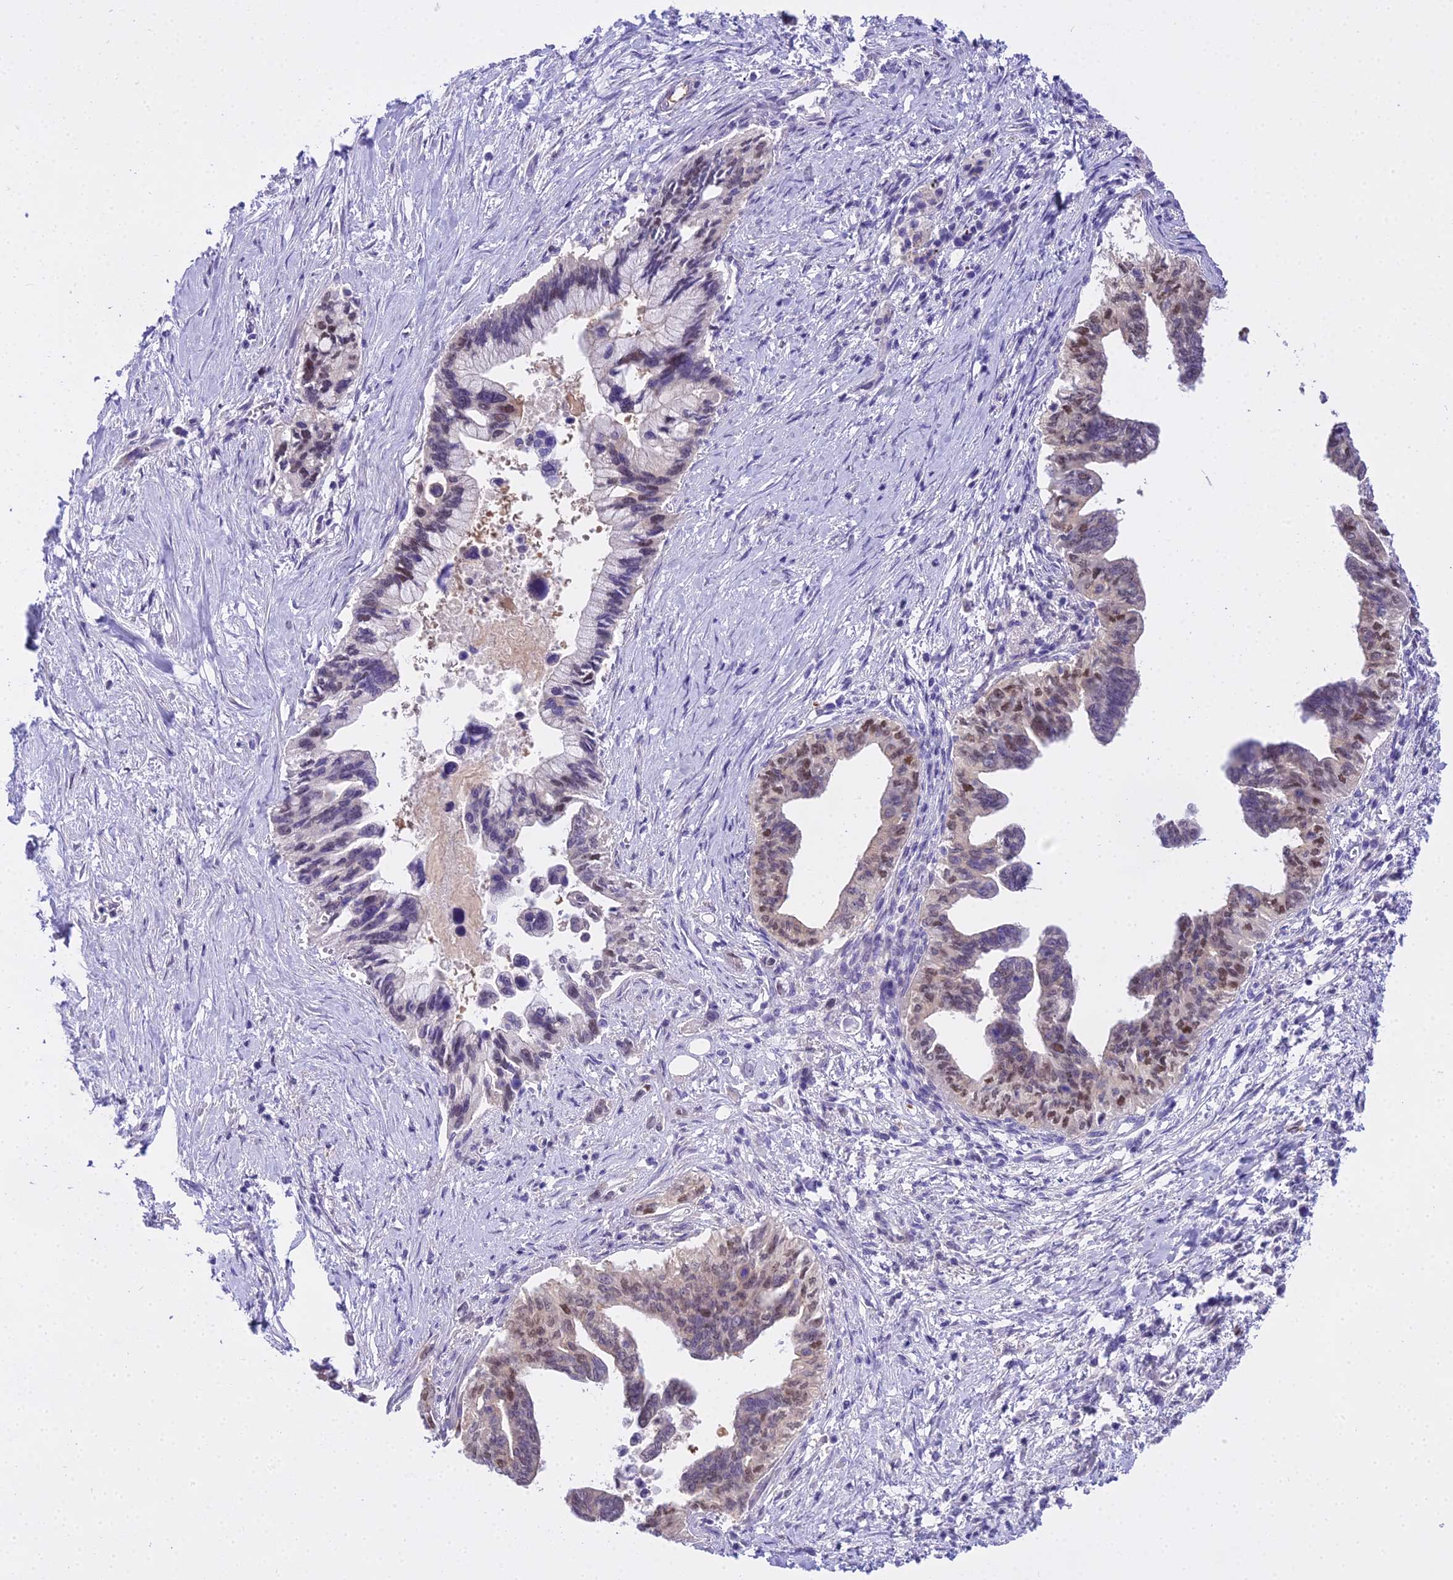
{"staining": {"intensity": "moderate", "quantity": "<25%", "location": "nuclear"}, "tissue": "pancreatic cancer", "cell_type": "Tumor cells", "image_type": "cancer", "snomed": [{"axis": "morphology", "description": "Adenocarcinoma, NOS"}, {"axis": "topography", "description": "Pancreas"}], "caption": "IHC (DAB) staining of human pancreatic adenocarcinoma exhibits moderate nuclear protein staining in approximately <25% of tumor cells.", "gene": "MAT2A", "patient": {"sex": "female", "age": 83}}